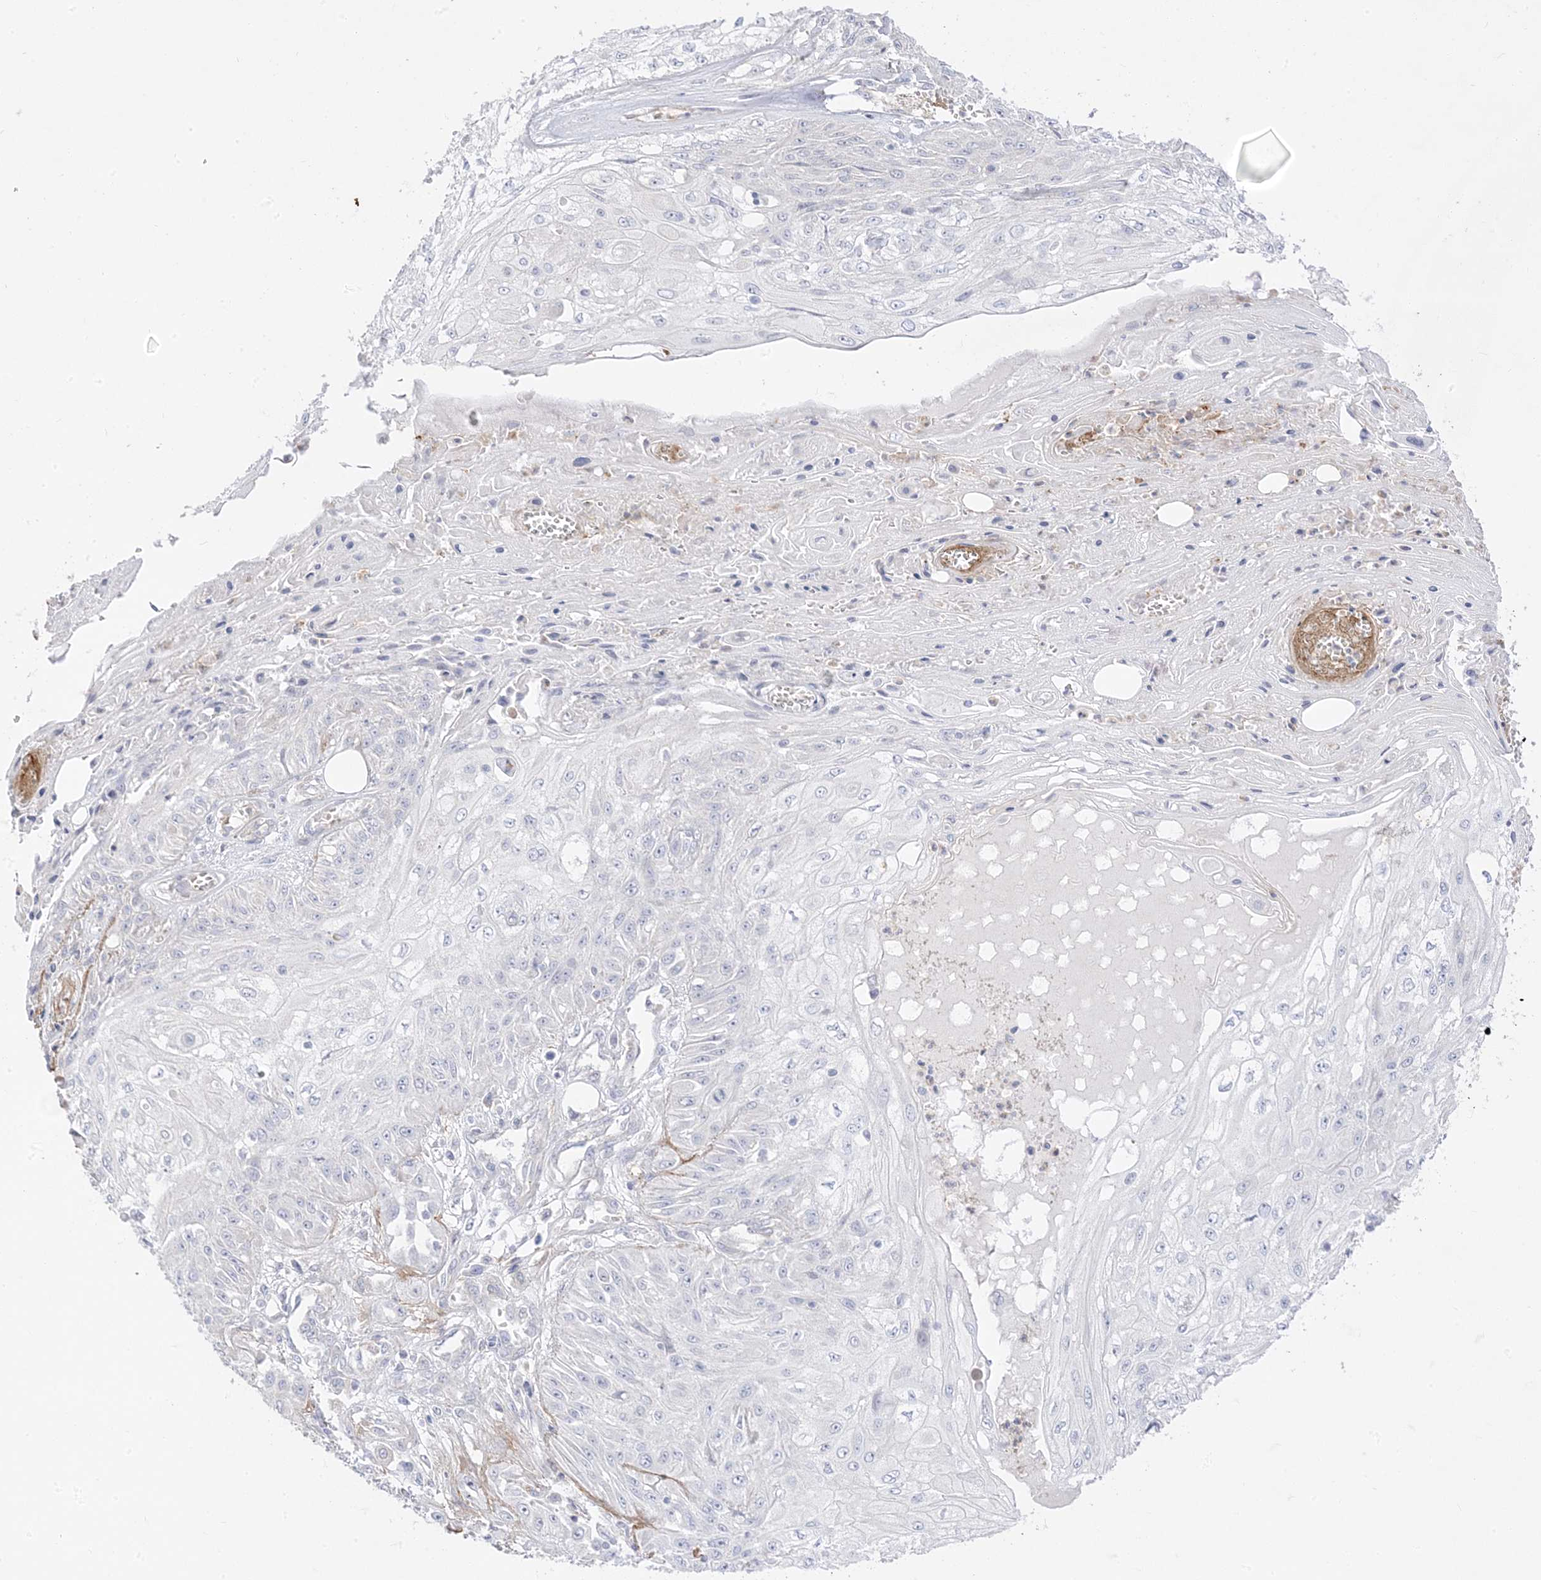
{"staining": {"intensity": "negative", "quantity": "none", "location": "none"}, "tissue": "skin cancer", "cell_type": "Tumor cells", "image_type": "cancer", "snomed": [{"axis": "morphology", "description": "Squamous cell carcinoma, NOS"}, {"axis": "morphology", "description": "Squamous cell carcinoma, metastatic, NOS"}, {"axis": "topography", "description": "Skin"}, {"axis": "topography", "description": "Lymph node"}], "caption": "Micrograph shows no significant protein expression in tumor cells of squamous cell carcinoma (skin).", "gene": "TRANK1", "patient": {"sex": "male", "age": 75}}